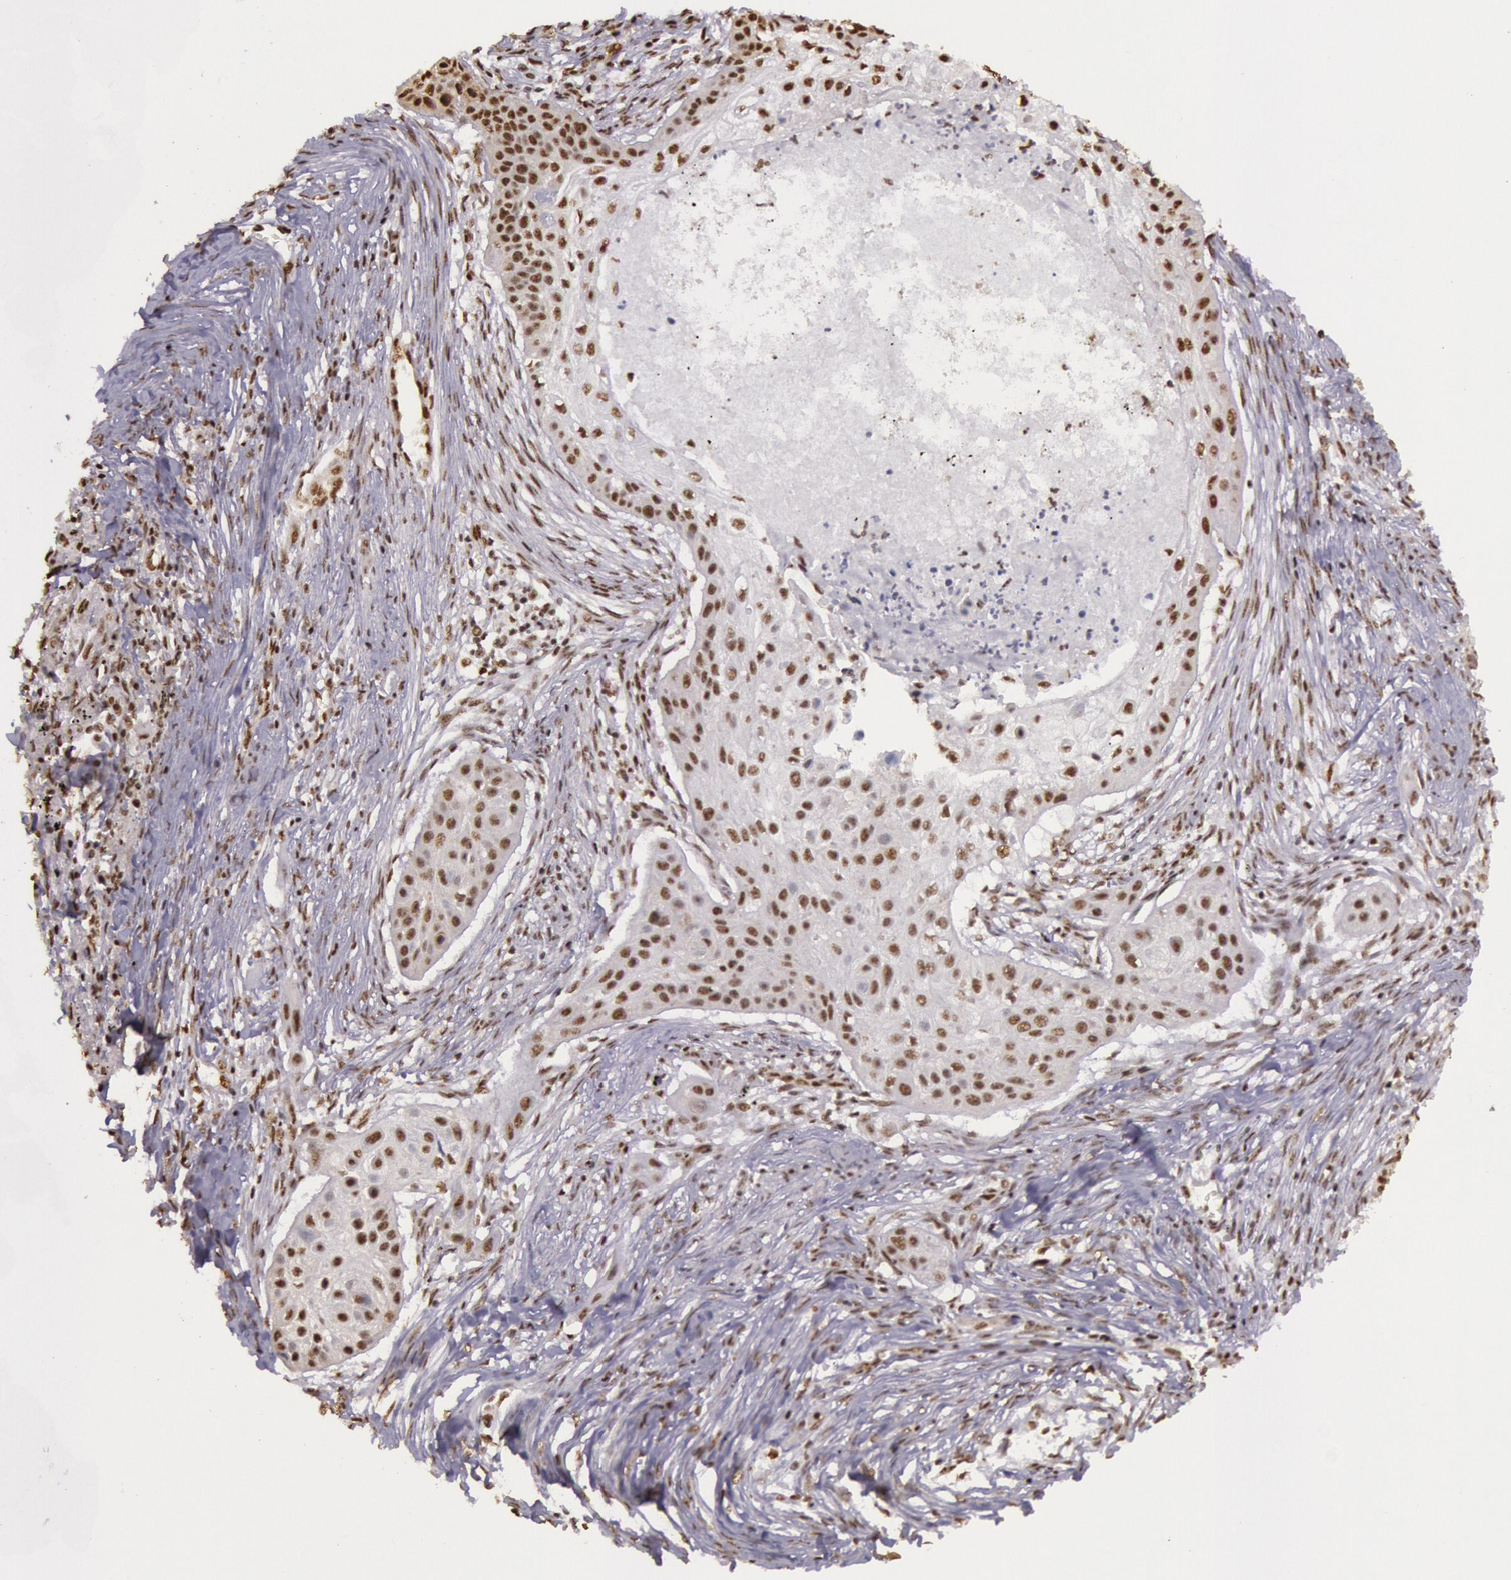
{"staining": {"intensity": "moderate", "quantity": ">75%", "location": "nuclear"}, "tissue": "lung cancer", "cell_type": "Tumor cells", "image_type": "cancer", "snomed": [{"axis": "morphology", "description": "Squamous cell carcinoma, NOS"}, {"axis": "topography", "description": "Lung"}], "caption": "A brown stain shows moderate nuclear staining of a protein in human lung squamous cell carcinoma tumor cells. (brown staining indicates protein expression, while blue staining denotes nuclei).", "gene": "HNRNPH2", "patient": {"sex": "male", "age": 71}}